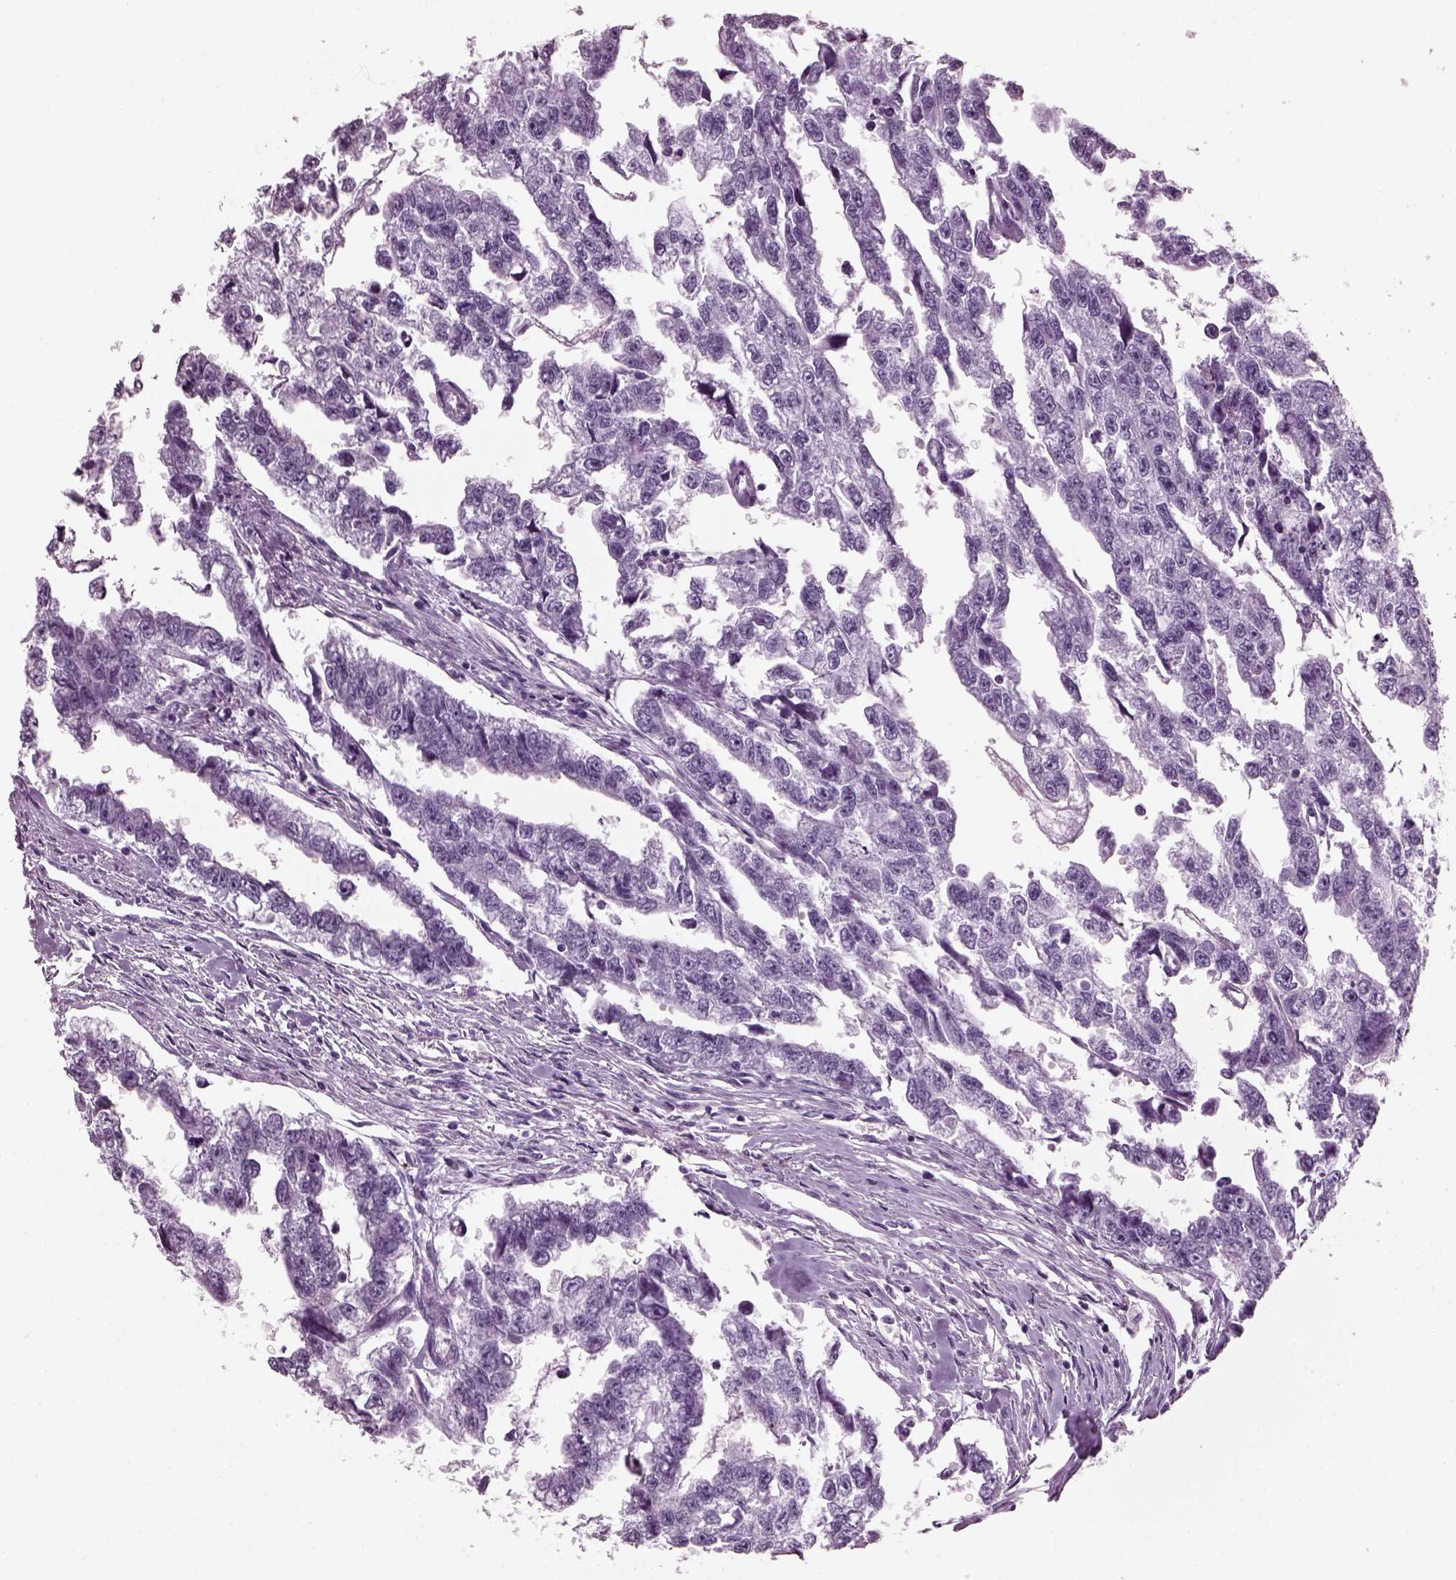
{"staining": {"intensity": "negative", "quantity": "none", "location": "none"}, "tissue": "testis cancer", "cell_type": "Tumor cells", "image_type": "cancer", "snomed": [{"axis": "morphology", "description": "Carcinoma, Embryonal, NOS"}, {"axis": "morphology", "description": "Teratoma, malignant, NOS"}, {"axis": "topography", "description": "Testis"}], "caption": "Photomicrograph shows no significant protein expression in tumor cells of testis cancer. The staining is performed using DAB brown chromogen with nuclei counter-stained in using hematoxylin.", "gene": "KRTAP3-2", "patient": {"sex": "male", "age": 44}}